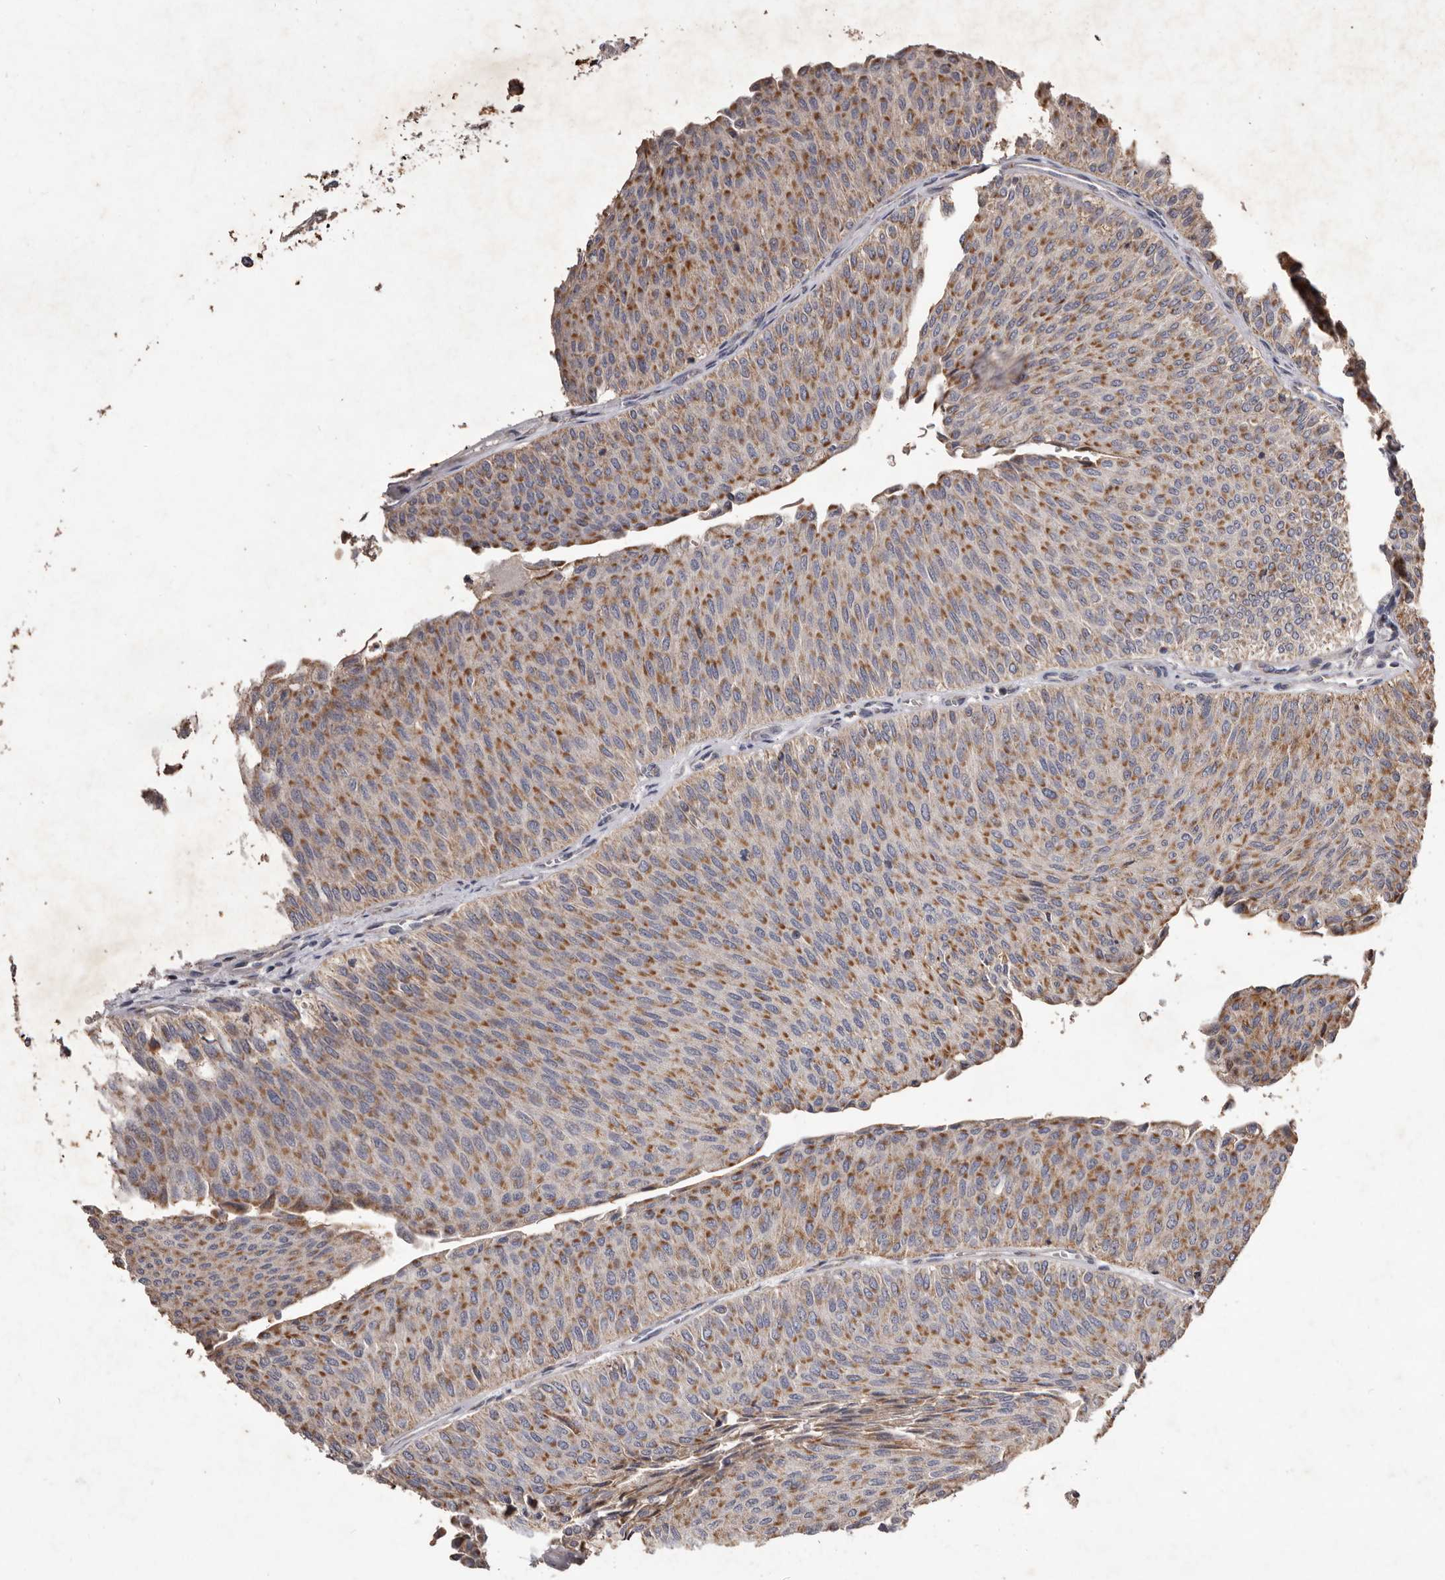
{"staining": {"intensity": "moderate", "quantity": ">75%", "location": "cytoplasmic/membranous"}, "tissue": "urothelial cancer", "cell_type": "Tumor cells", "image_type": "cancer", "snomed": [{"axis": "morphology", "description": "Urothelial carcinoma, Low grade"}, {"axis": "topography", "description": "Urinary bladder"}], "caption": "Urothelial carcinoma (low-grade) stained with IHC displays moderate cytoplasmic/membranous staining in approximately >75% of tumor cells.", "gene": "CXCL14", "patient": {"sex": "male", "age": 78}}